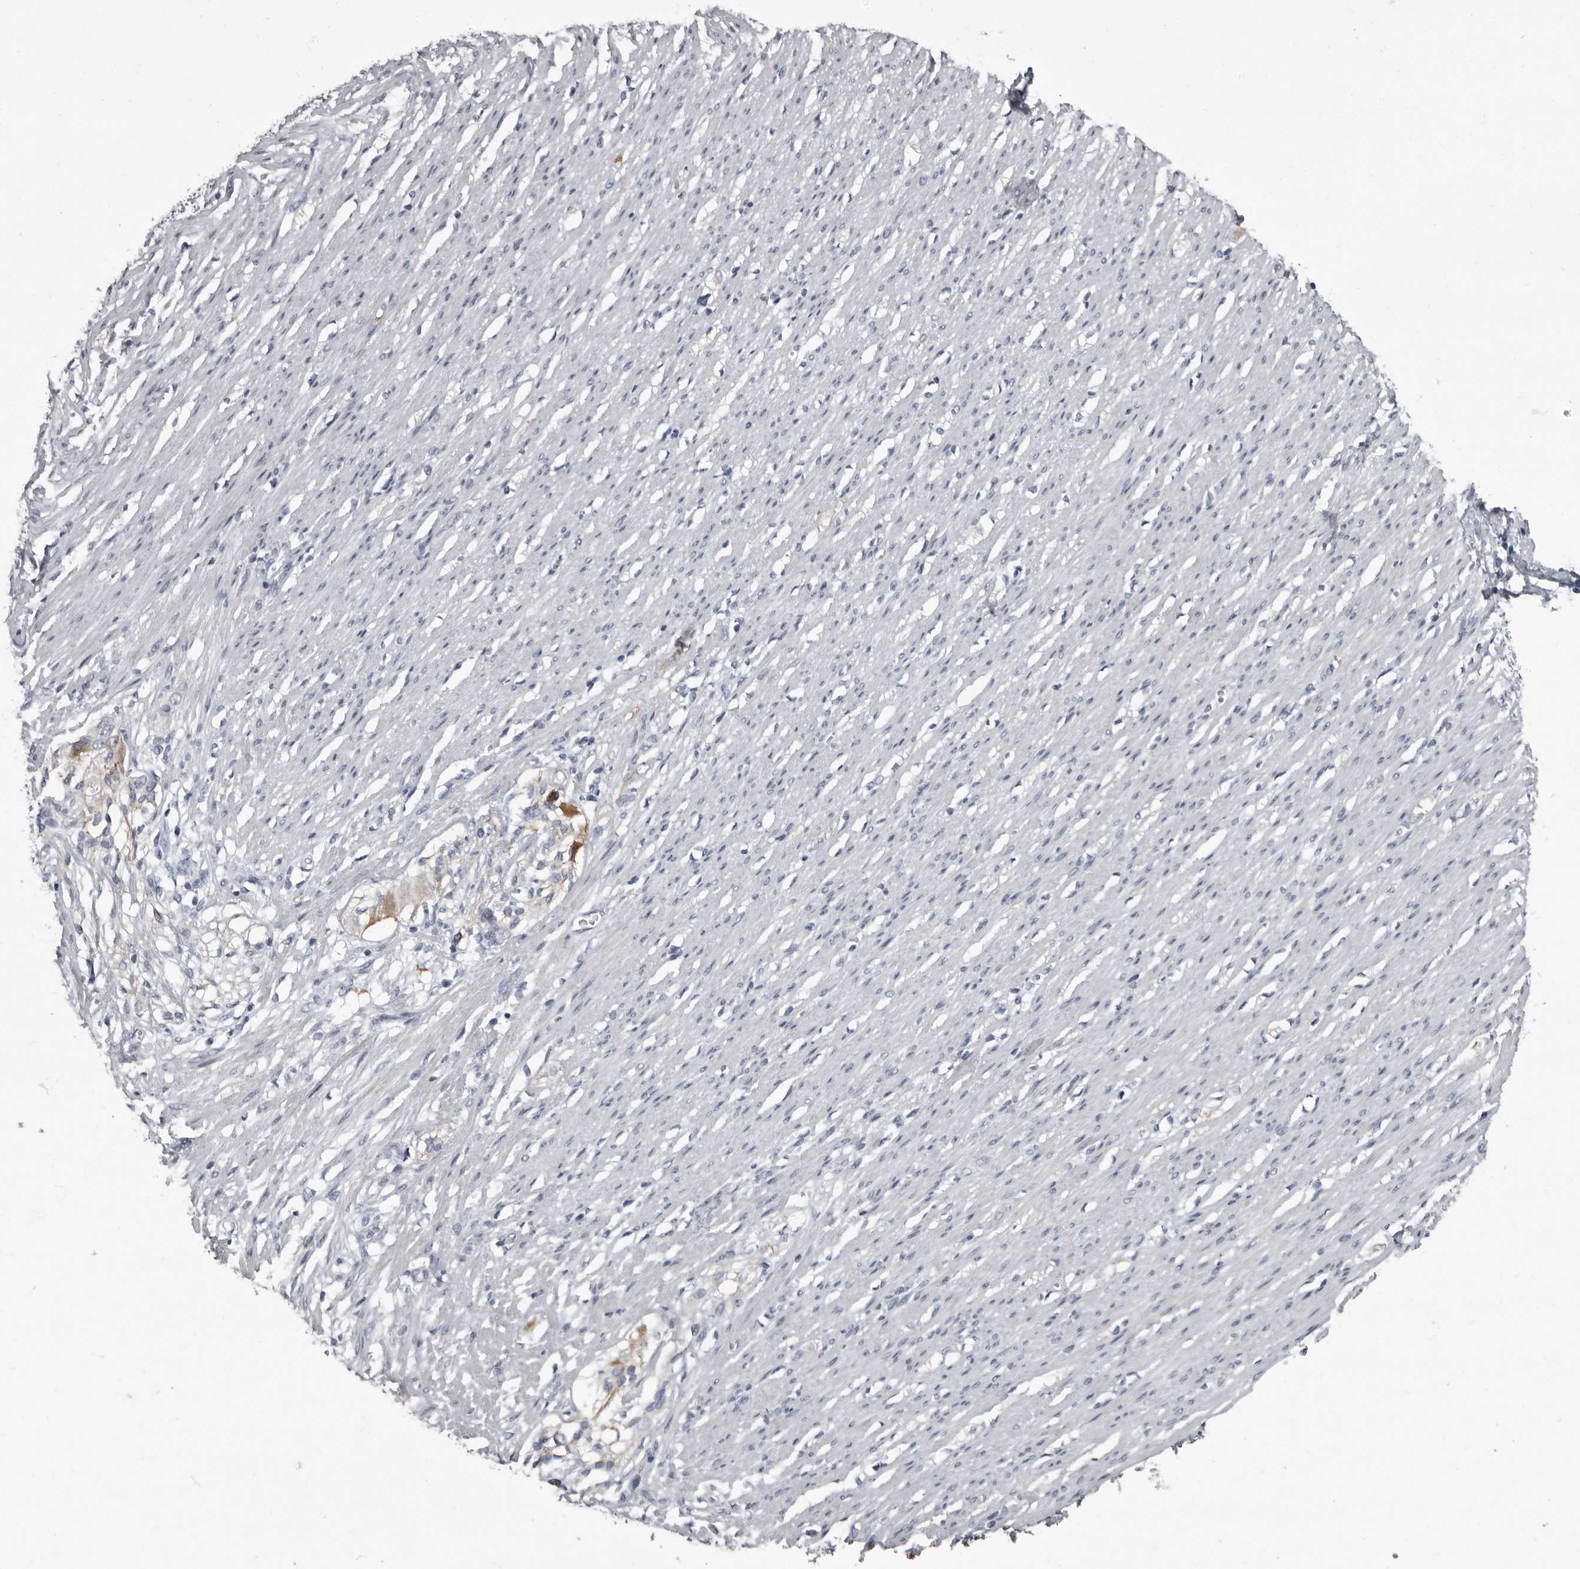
{"staining": {"intensity": "negative", "quantity": "none", "location": "none"}, "tissue": "smooth muscle", "cell_type": "Smooth muscle cells", "image_type": "normal", "snomed": [{"axis": "morphology", "description": "Normal tissue, NOS"}, {"axis": "morphology", "description": "Adenocarcinoma, NOS"}, {"axis": "topography", "description": "Colon"}, {"axis": "topography", "description": "Peripheral nerve tissue"}], "caption": "Immunohistochemistry photomicrograph of normal smooth muscle: smooth muscle stained with DAB shows no significant protein staining in smooth muscle cells.", "gene": "TPD52L1", "patient": {"sex": "male", "age": 14}}